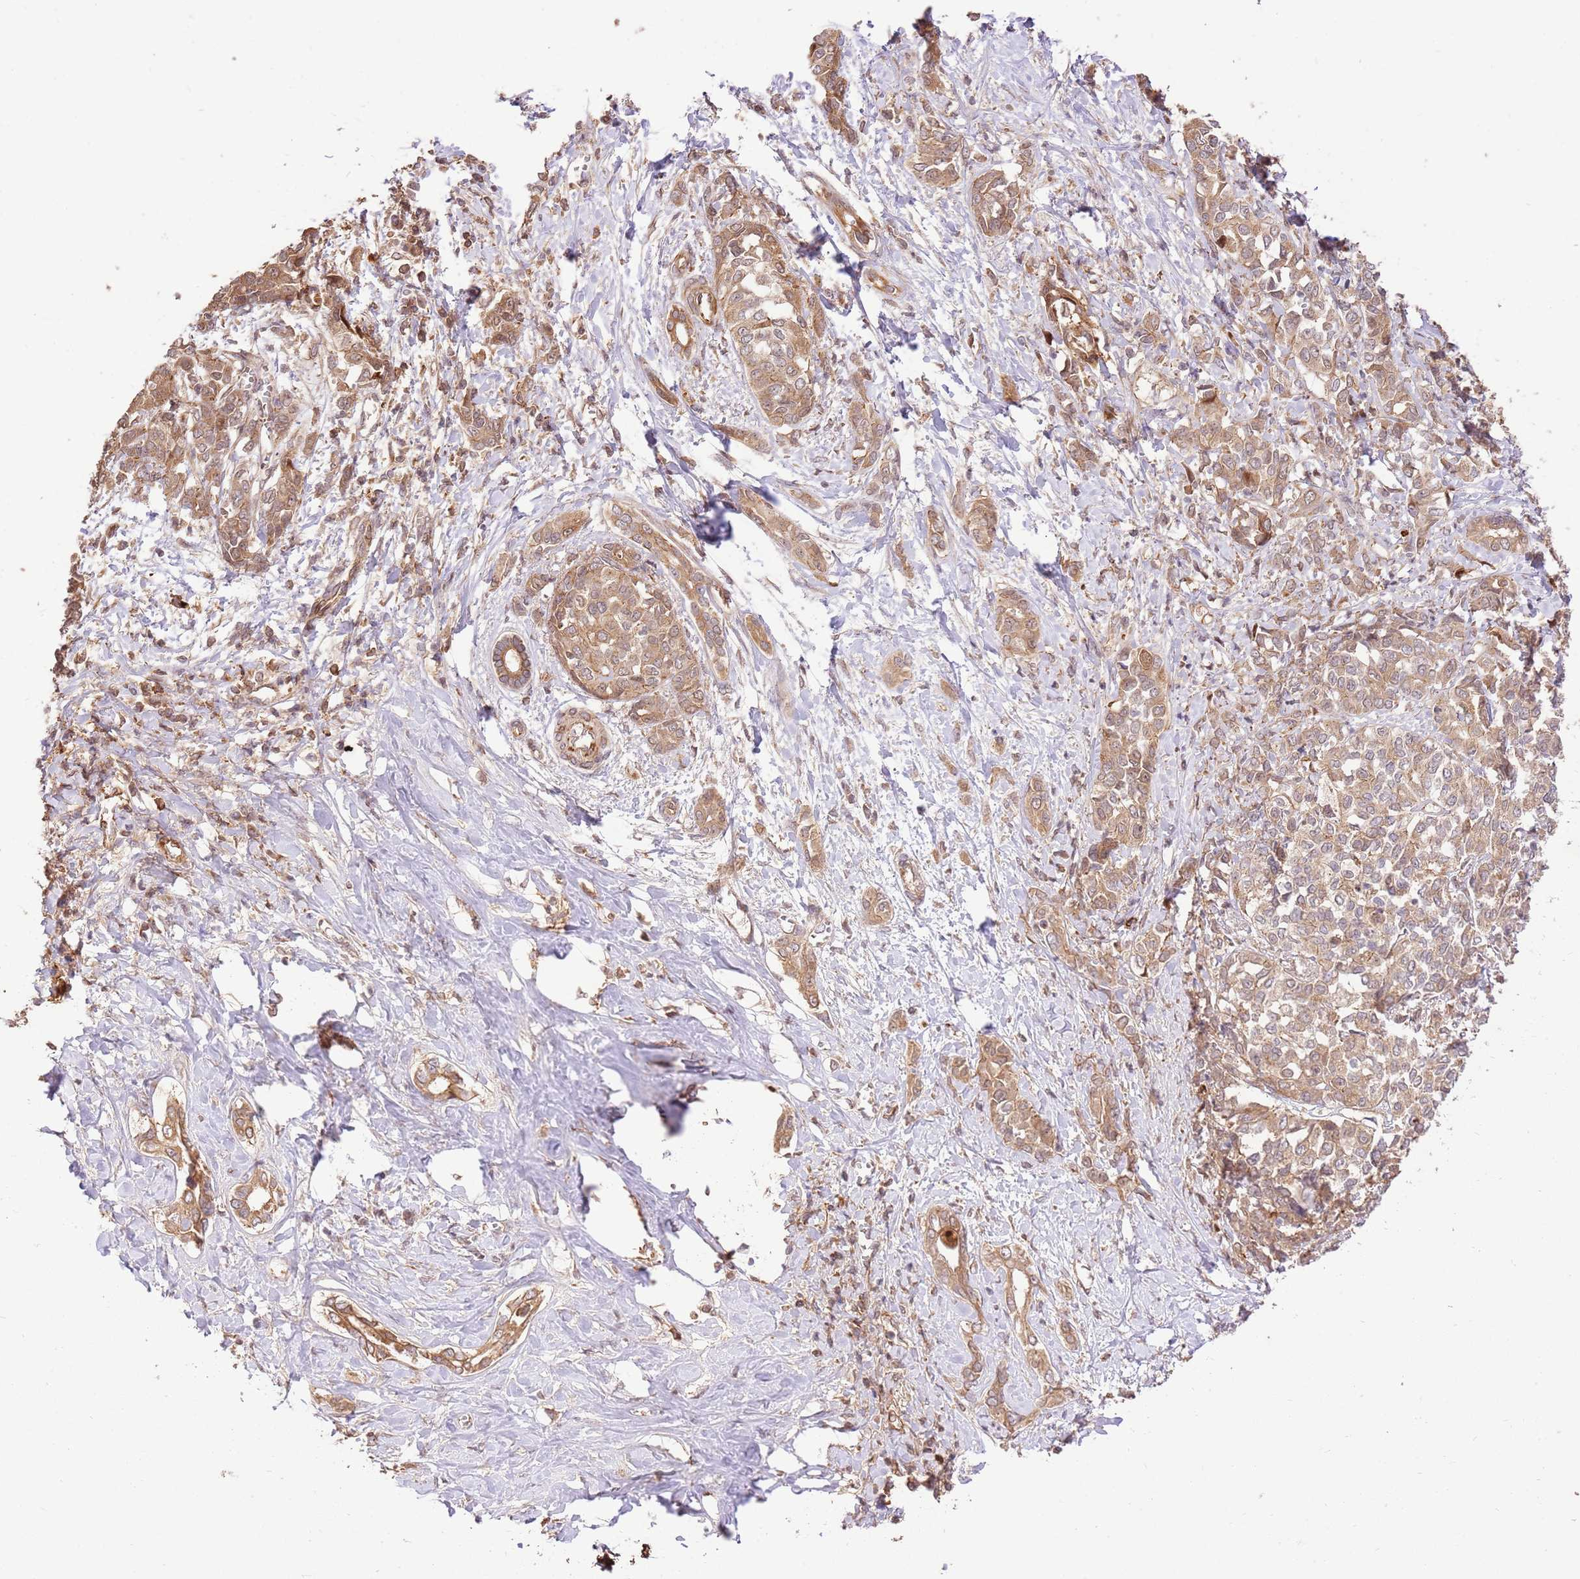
{"staining": {"intensity": "moderate", "quantity": ">75%", "location": "cytoplasmic/membranous"}, "tissue": "liver cancer", "cell_type": "Tumor cells", "image_type": "cancer", "snomed": [{"axis": "morphology", "description": "Cholangiocarcinoma"}, {"axis": "topography", "description": "Liver"}], "caption": "IHC of human liver cancer exhibits medium levels of moderate cytoplasmic/membranous positivity in approximately >75% of tumor cells. (DAB IHC, brown staining for protein, blue staining for nuclei).", "gene": "KATNAL2", "patient": {"sex": "female", "age": 77}}